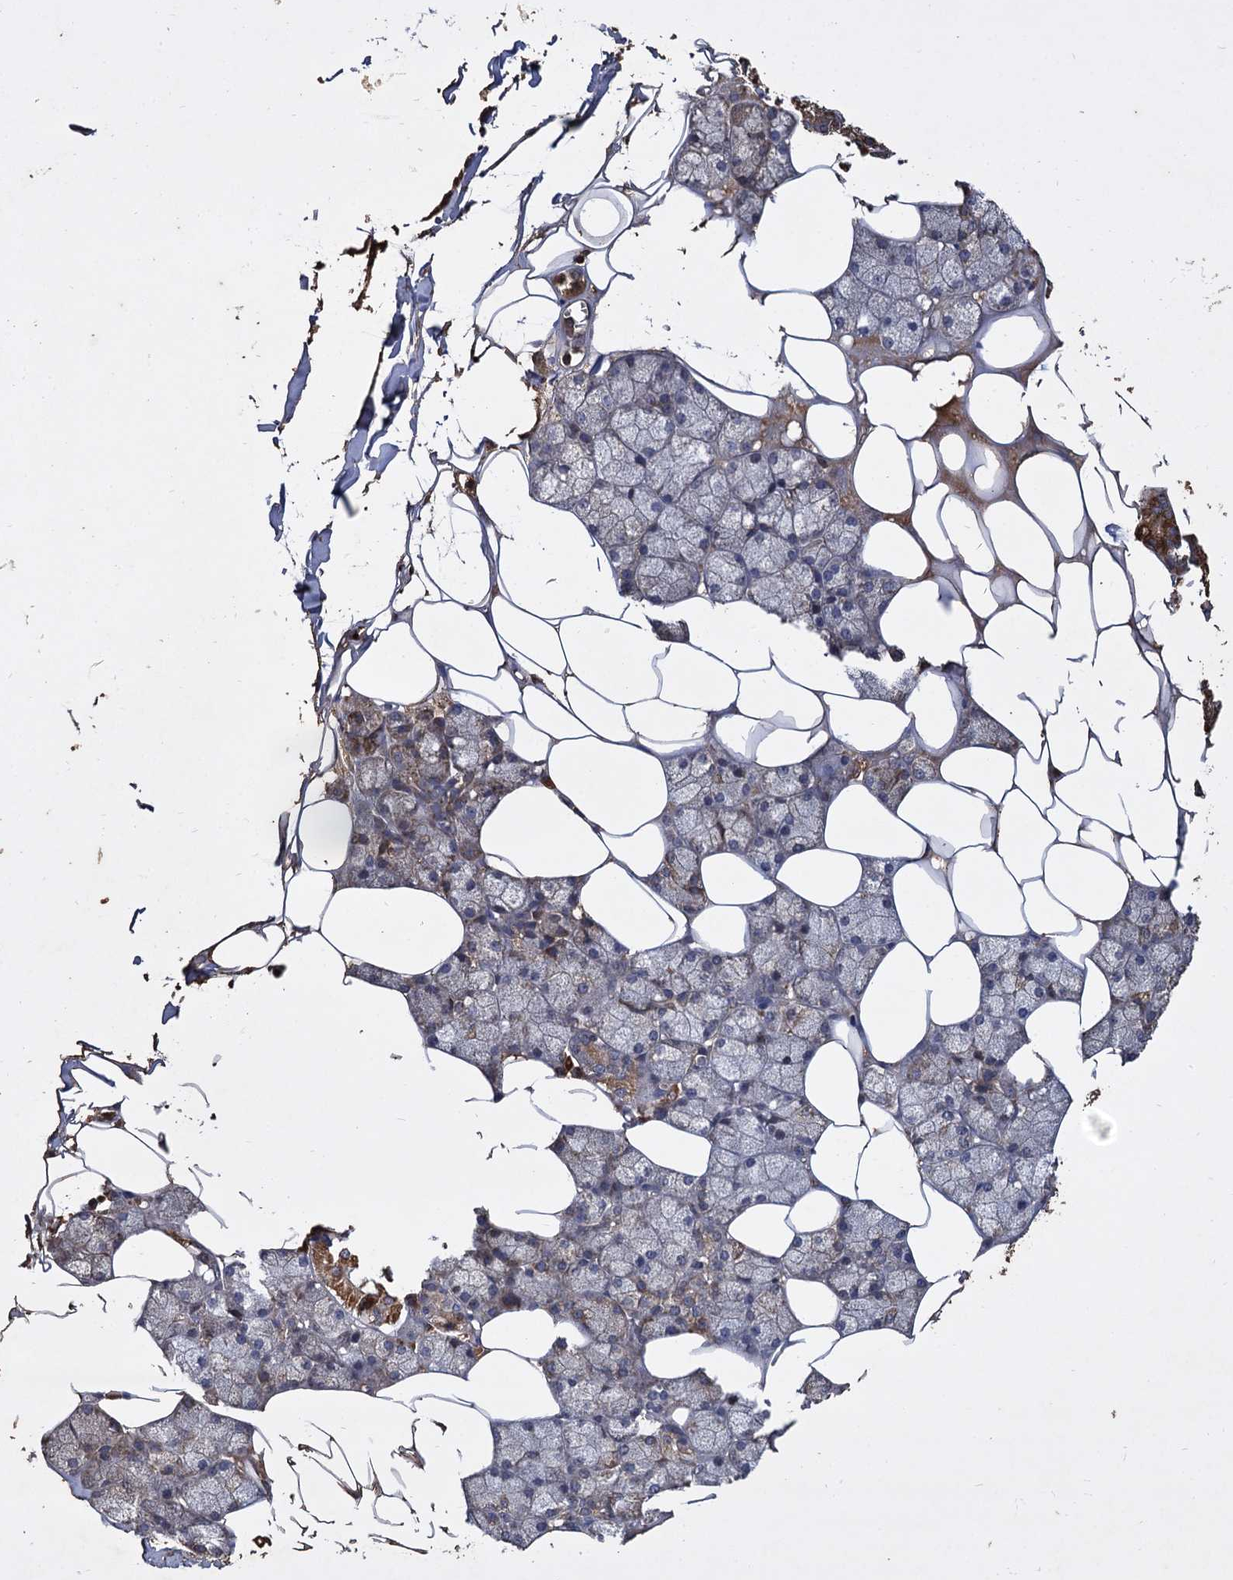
{"staining": {"intensity": "strong", "quantity": "25%-75%", "location": "cytoplasmic/membranous"}, "tissue": "salivary gland", "cell_type": "Glandular cells", "image_type": "normal", "snomed": [{"axis": "morphology", "description": "Normal tissue, NOS"}, {"axis": "topography", "description": "Salivary gland"}], "caption": "An image of salivary gland stained for a protein demonstrates strong cytoplasmic/membranous brown staining in glandular cells.", "gene": "GCLC", "patient": {"sex": "male", "age": 62}}